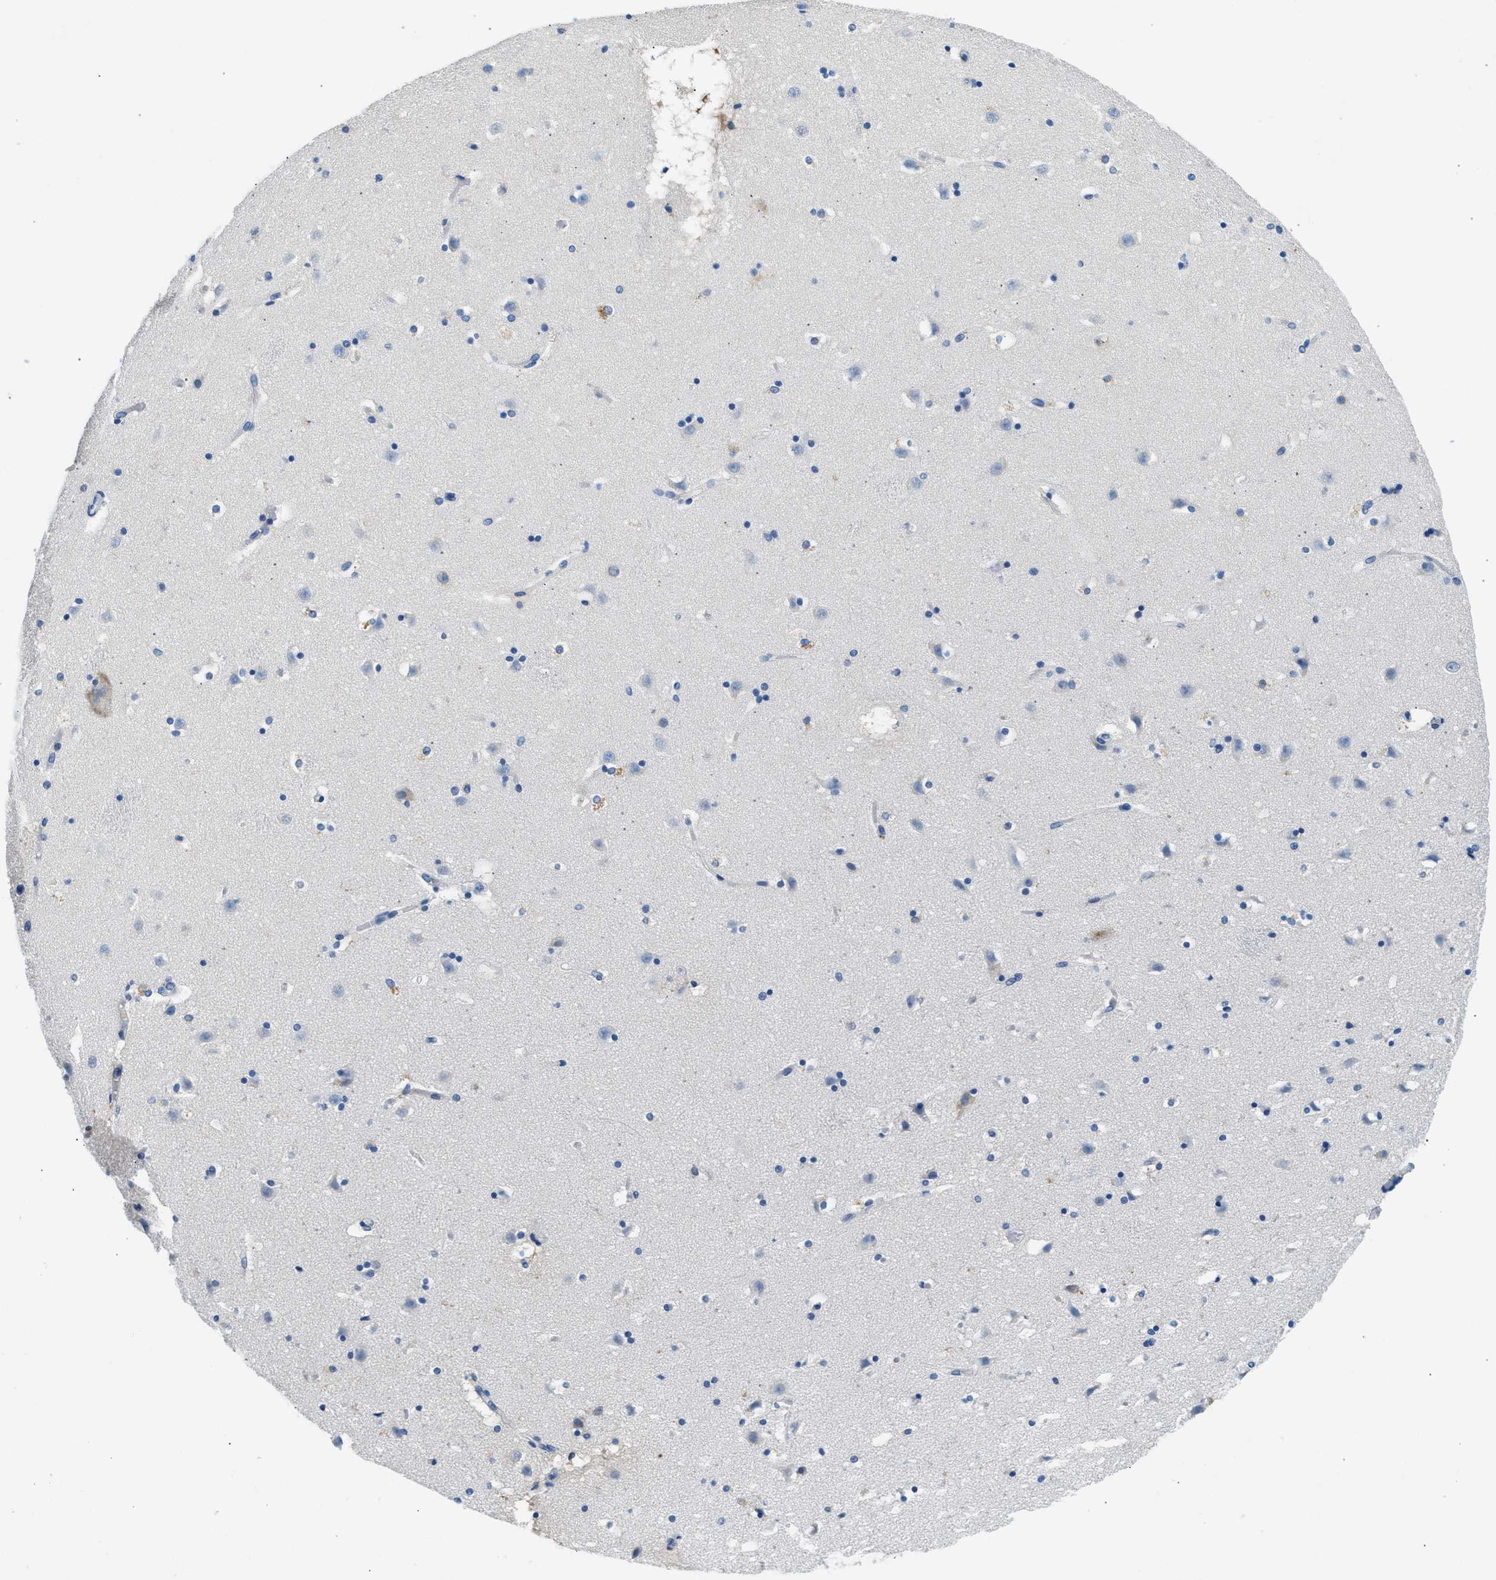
{"staining": {"intensity": "negative", "quantity": "none", "location": "none"}, "tissue": "caudate", "cell_type": "Glial cells", "image_type": "normal", "snomed": [{"axis": "morphology", "description": "Normal tissue, NOS"}, {"axis": "topography", "description": "Lateral ventricle wall"}], "caption": "This is an immunohistochemistry (IHC) micrograph of normal human caudate. There is no positivity in glial cells.", "gene": "CLDN18", "patient": {"sex": "male", "age": 45}}